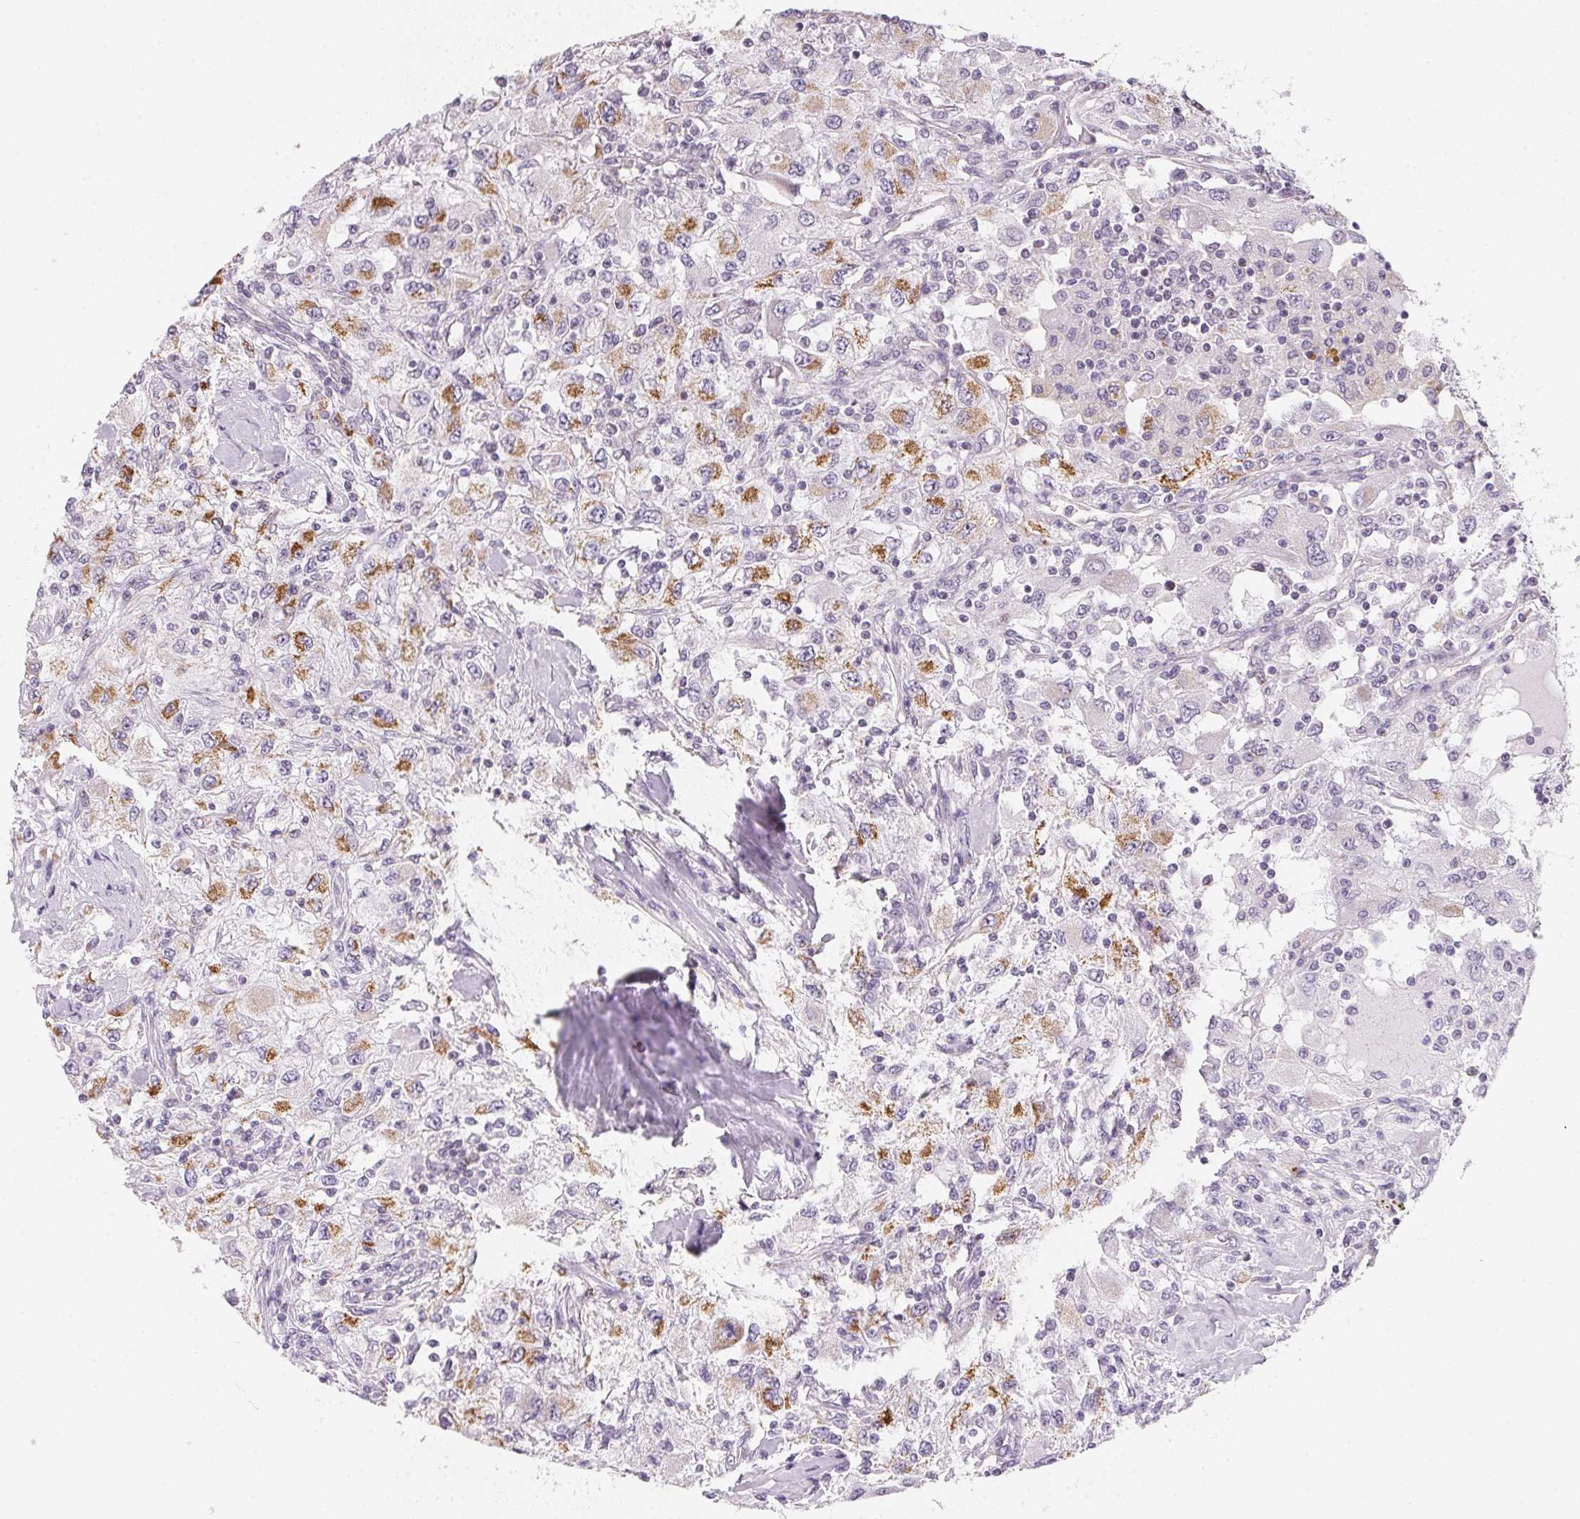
{"staining": {"intensity": "moderate", "quantity": "<25%", "location": "cytoplasmic/membranous"}, "tissue": "renal cancer", "cell_type": "Tumor cells", "image_type": "cancer", "snomed": [{"axis": "morphology", "description": "Adenocarcinoma, NOS"}, {"axis": "topography", "description": "Kidney"}], "caption": "Immunohistochemistry (IHC) (DAB) staining of human adenocarcinoma (renal) shows moderate cytoplasmic/membranous protein expression in approximately <25% of tumor cells.", "gene": "GIPC2", "patient": {"sex": "female", "age": 67}}